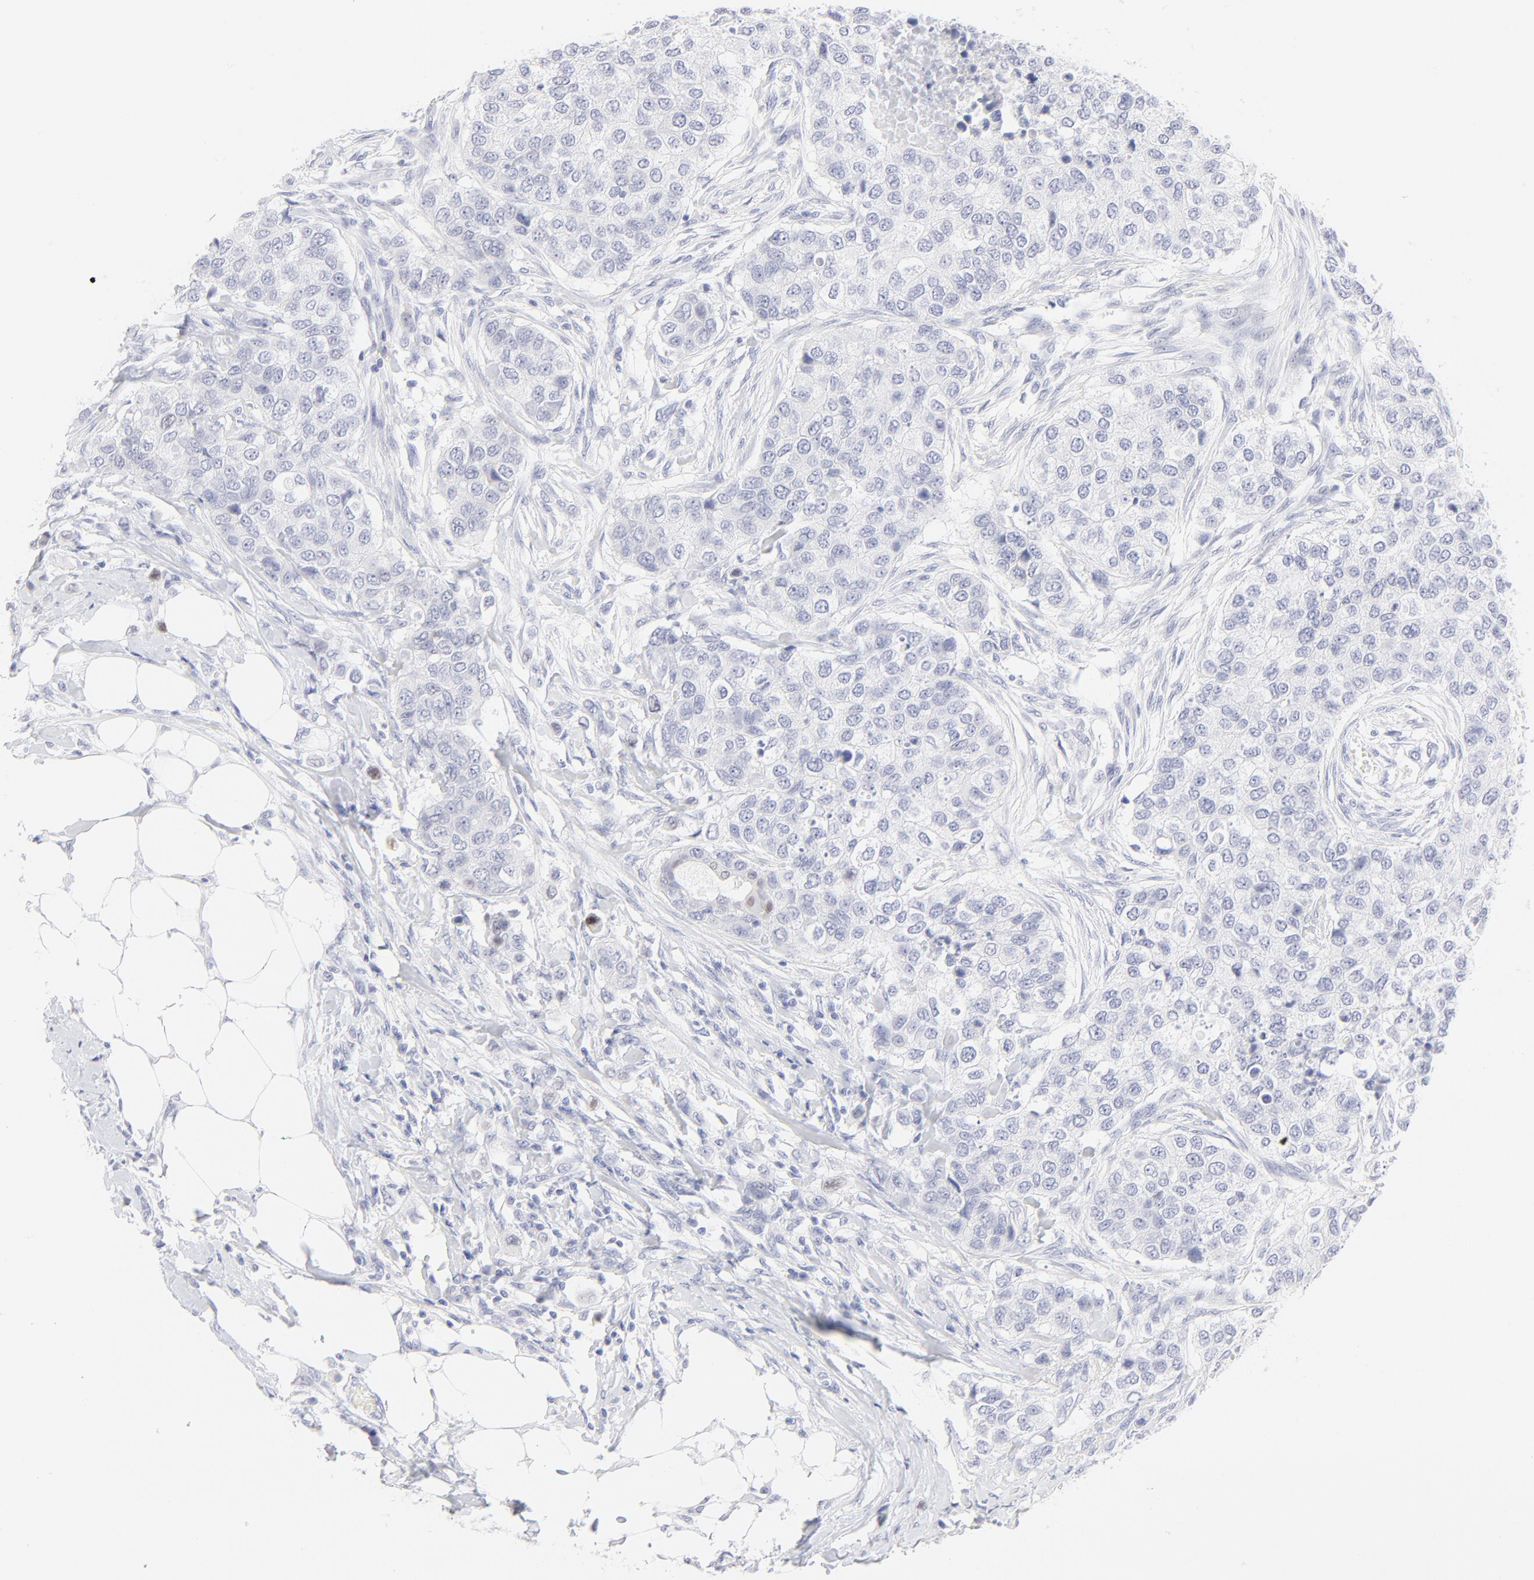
{"staining": {"intensity": "negative", "quantity": "none", "location": "none"}, "tissue": "breast cancer", "cell_type": "Tumor cells", "image_type": "cancer", "snomed": [{"axis": "morphology", "description": "Normal tissue, NOS"}, {"axis": "morphology", "description": "Duct carcinoma"}, {"axis": "topography", "description": "Breast"}], "caption": "An image of breast cancer (infiltrating ductal carcinoma) stained for a protein exhibits no brown staining in tumor cells.", "gene": "ELF3", "patient": {"sex": "female", "age": 49}}